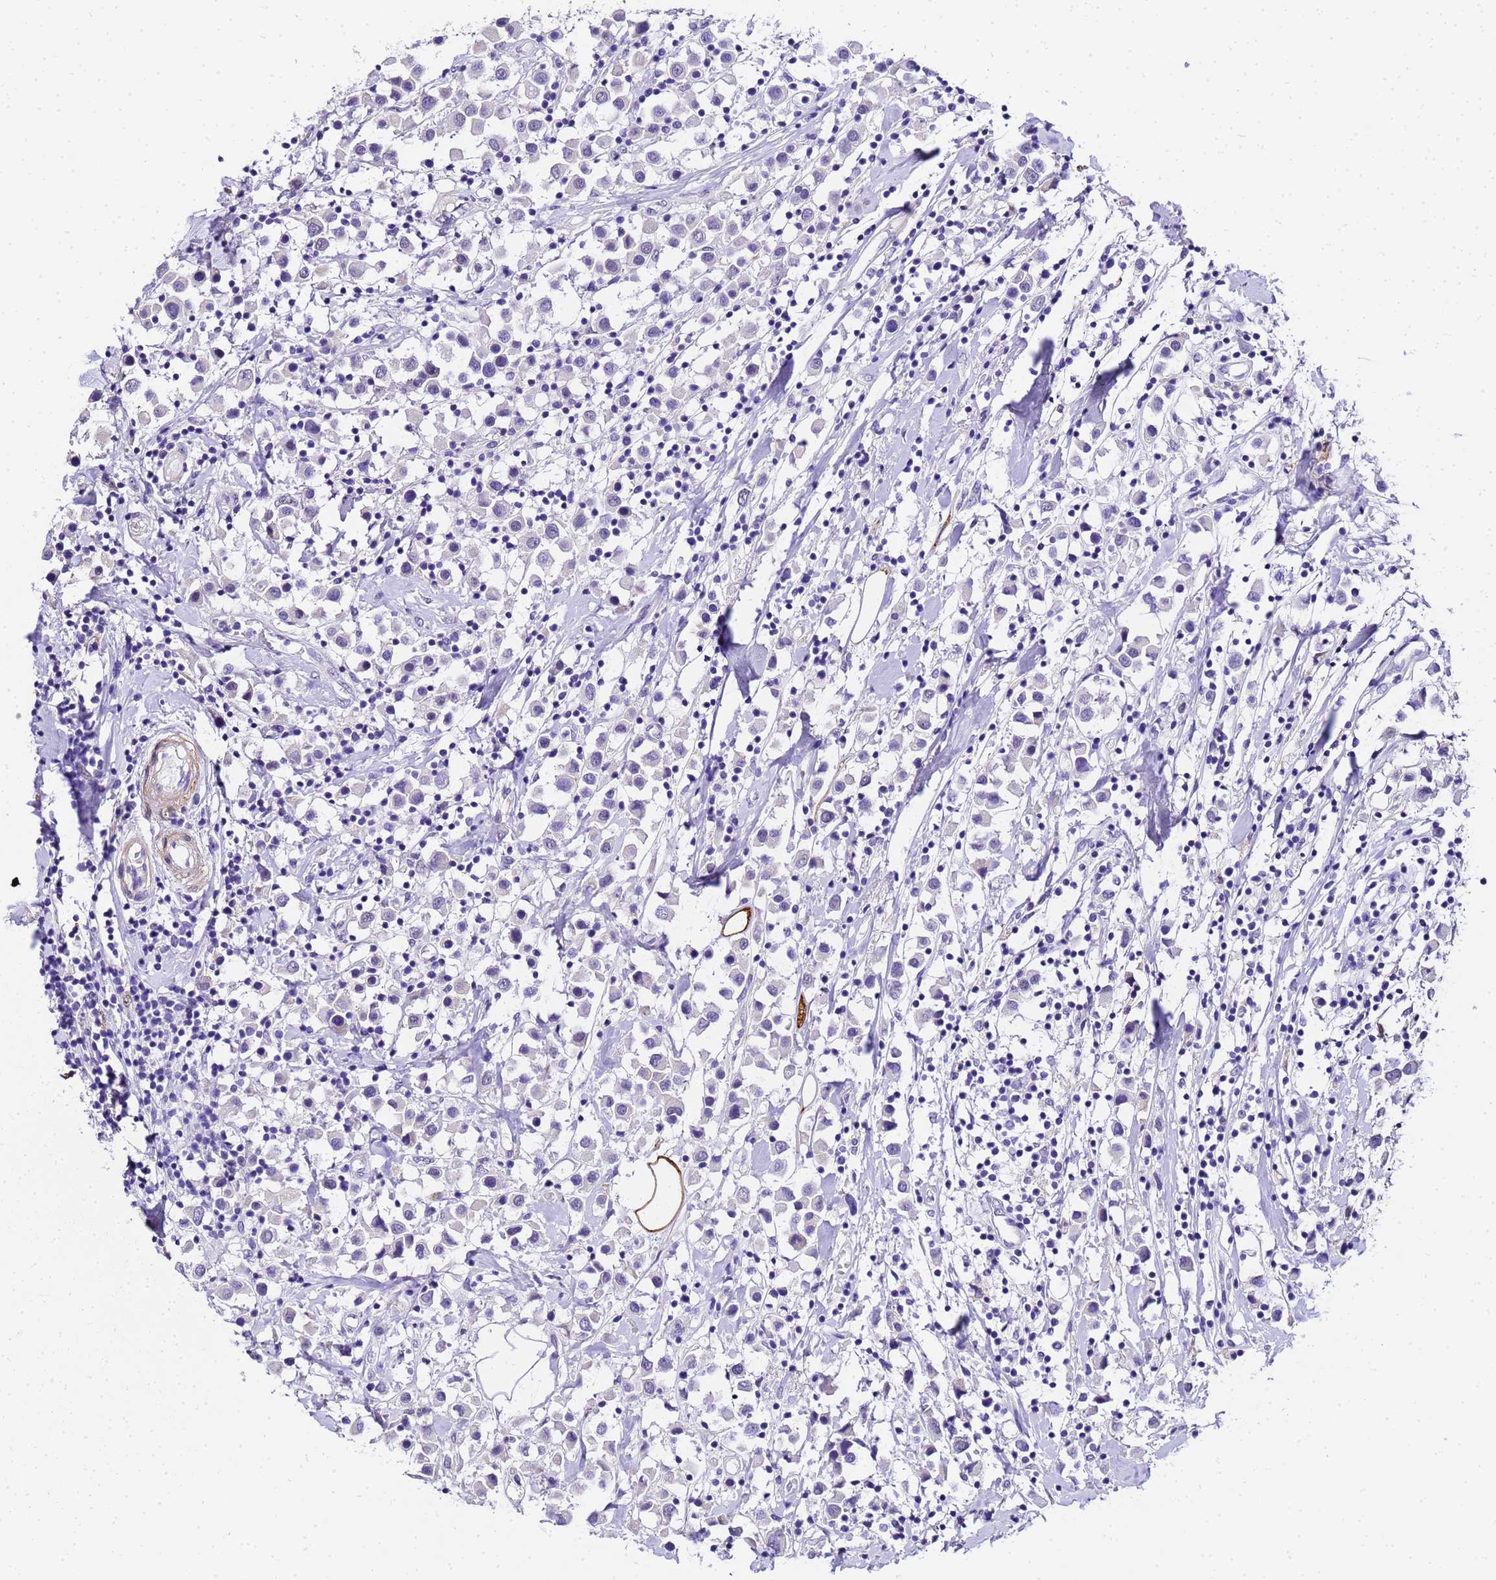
{"staining": {"intensity": "negative", "quantity": "none", "location": "none"}, "tissue": "breast cancer", "cell_type": "Tumor cells", "image_type": "cancer", "snomed": [{"axis": "morphology", "description": "Duct carcinoma"}, {"axis": "topography", "description": "Breast"}], "caption": "The immunohistochemistry image has no significant positivity in tumor cells of intraductal carcinoma (breast) tissue. (DAB immunohistochemistry, high magnification).", "gene": "HSPB6", "patient": {"sex": "female", "age": 61}}